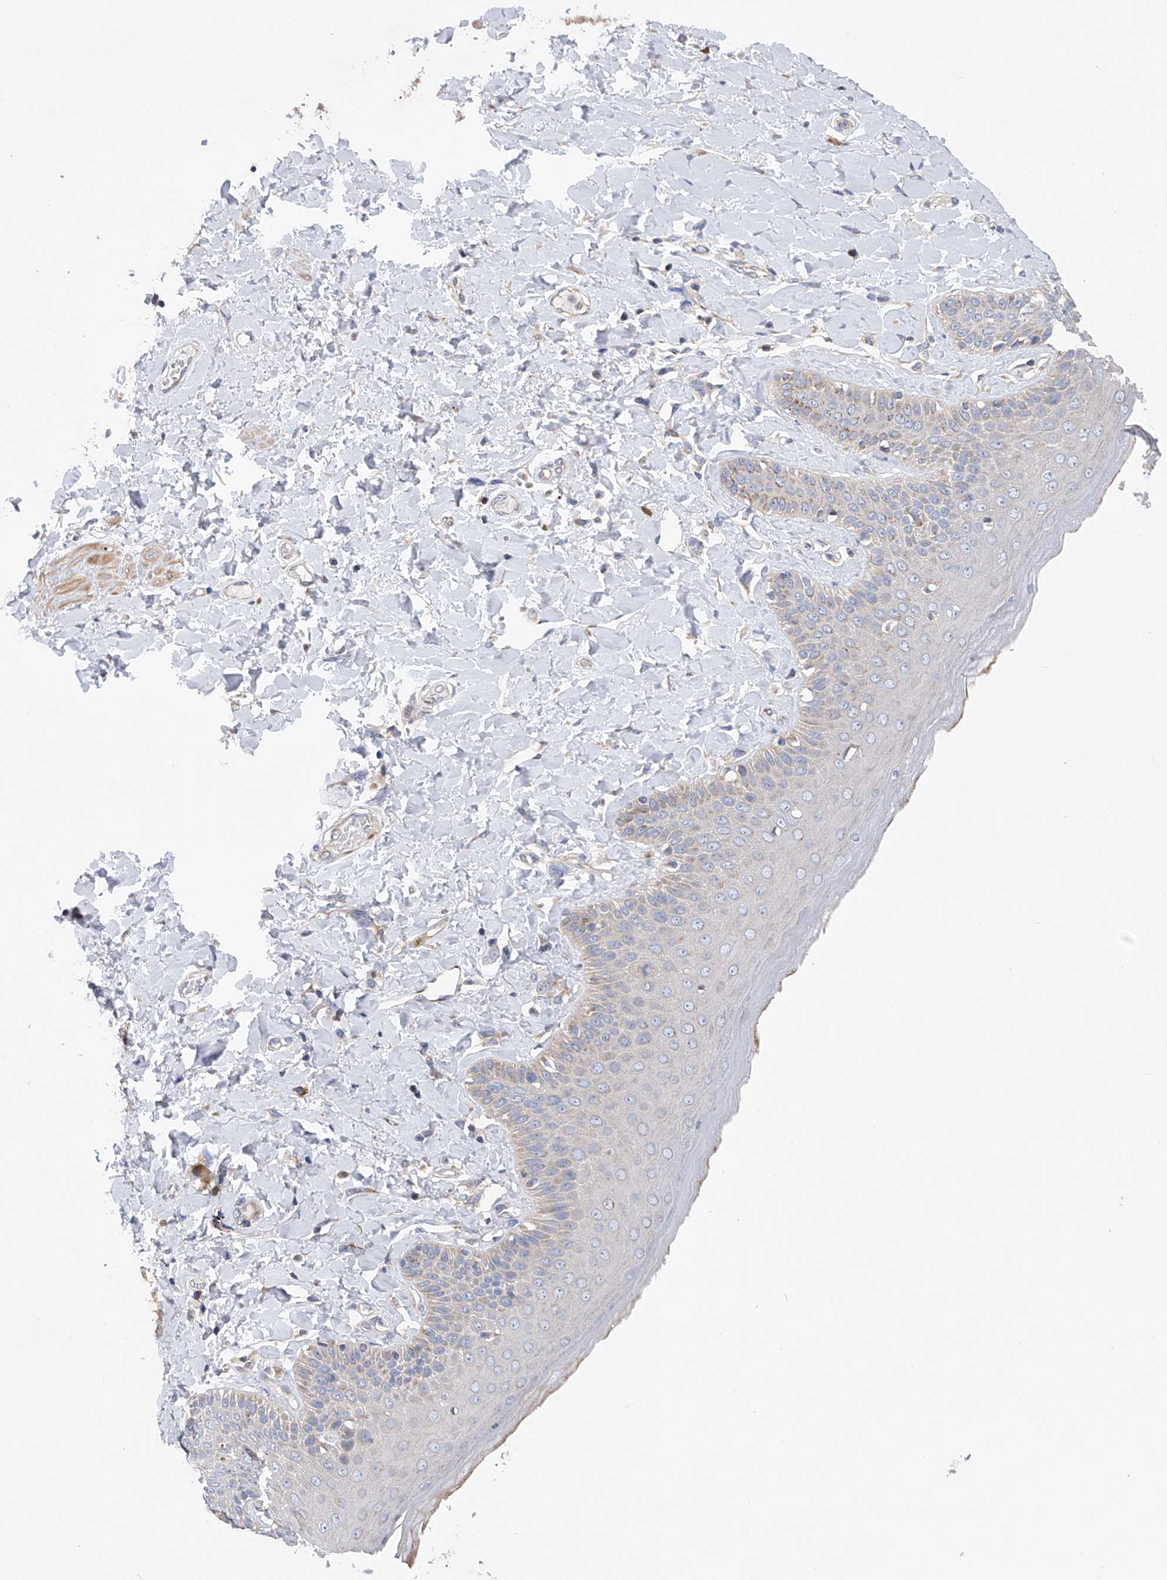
{"staining": {"intensity": "weak", "quantity": "<25%", "location": "cytoplasmic/membranous"}, "tissue": "skin", "cell_type": "Epidermal cells", "image_type": "normal", "snomed": [{"axis": "morphology", "description": "Normal tissue, NOS"}, {"axis": "topography", "description": "Anal"}], "caption": "Human skin stained for a protein using immunohistochemistry (IHC) shows no staining in epidermal cells.", "gene": "MLYCD", "patient": {"sex": "male", "age": 69}}